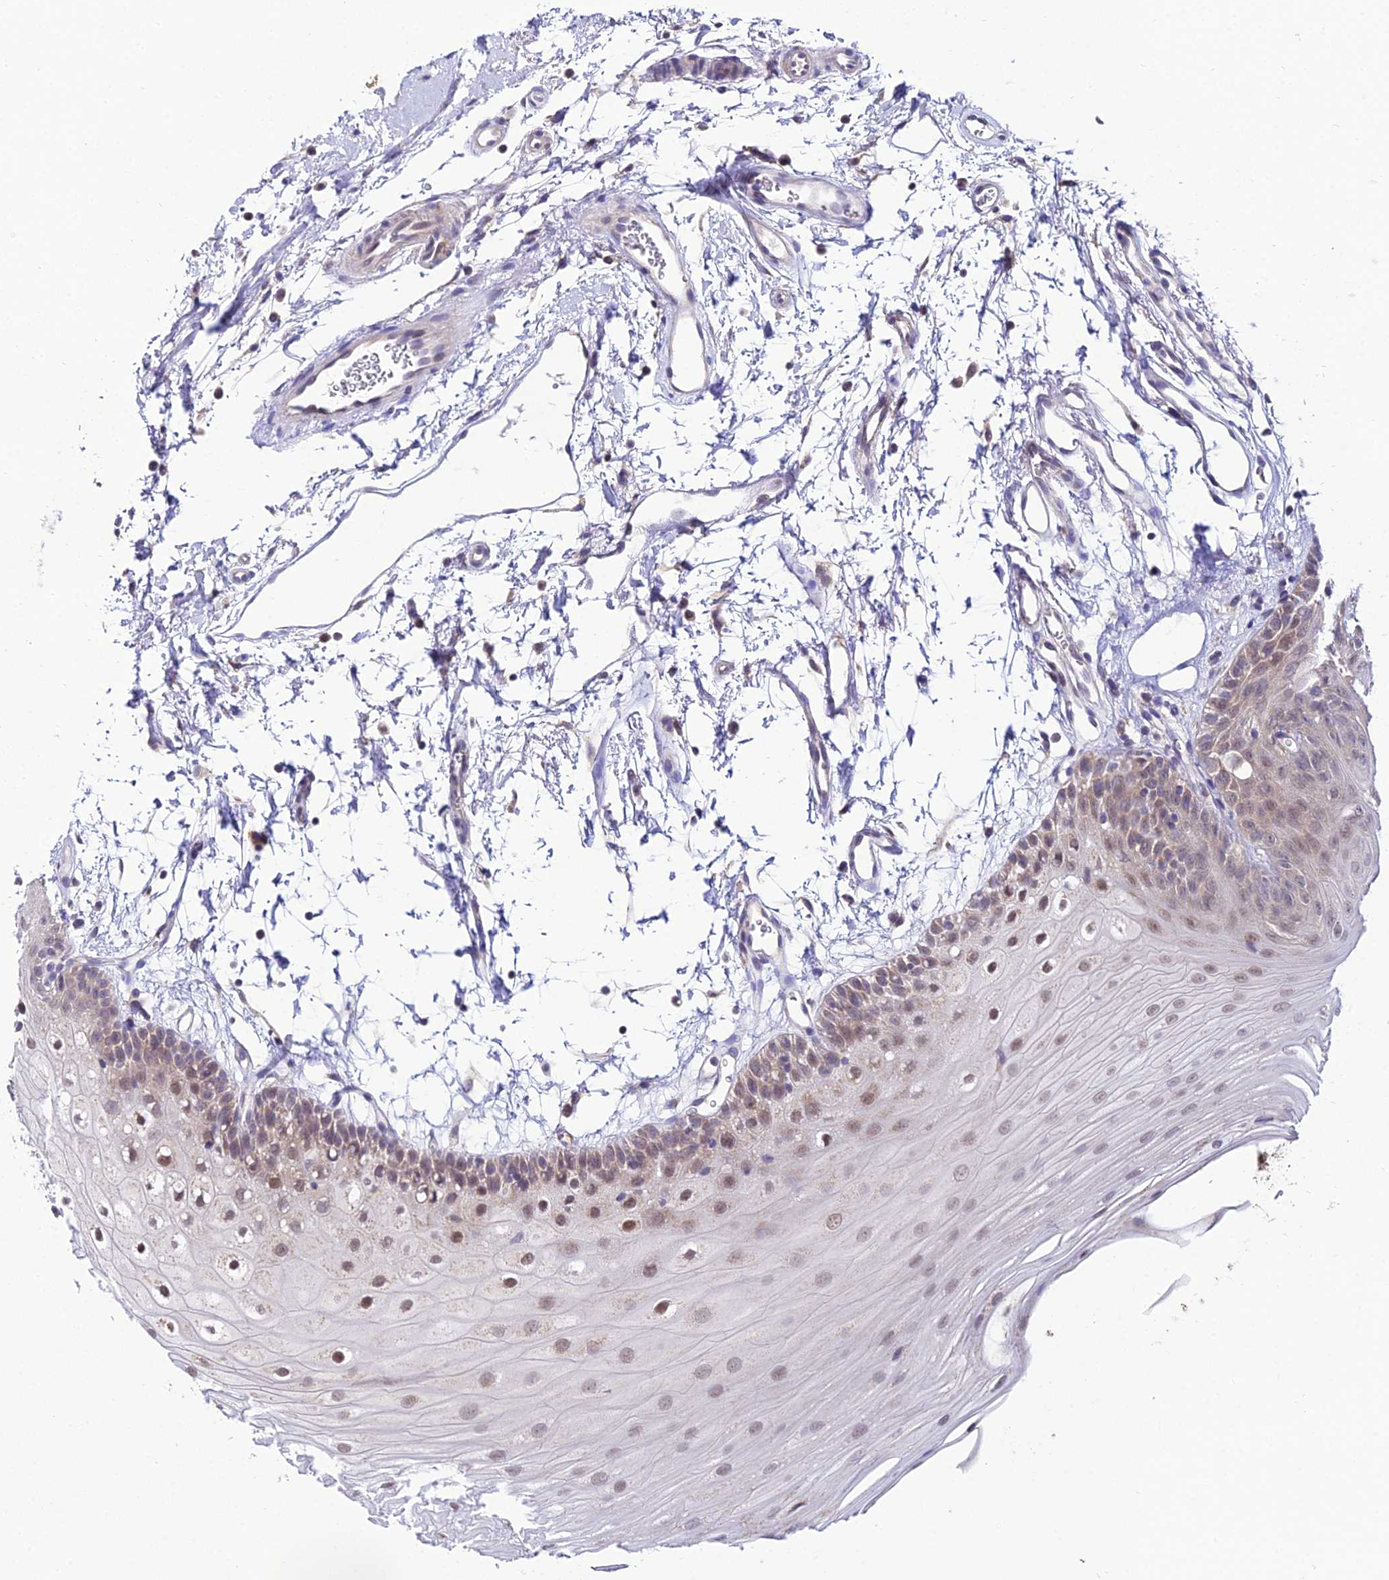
{"staining": {"intensity": "moderate", "quantity": "25%-75%", "location": "cytoplasmic/membranous,nuclear"}, "tissue": "oral mucosa", "cell_type": "Squamous epithelial cells", "image_type": "normal", "snomed": [{"axis": "morphology", "description": "Normal tissue, NOS"}, {"axis": "topography", "description": "Oral tissue"}, {"axis": "topography", "description": "Tounge, NOS"}], "caption": "IHC of unremarkable oral mucosa demonstrates medium levels of moderate cytoplasmic/membranous,nuclear staining in about 25%-75% of squamous epithelial cells.", "gene": "PSMD2", "patient": {"sex": "female", "age": 73}}